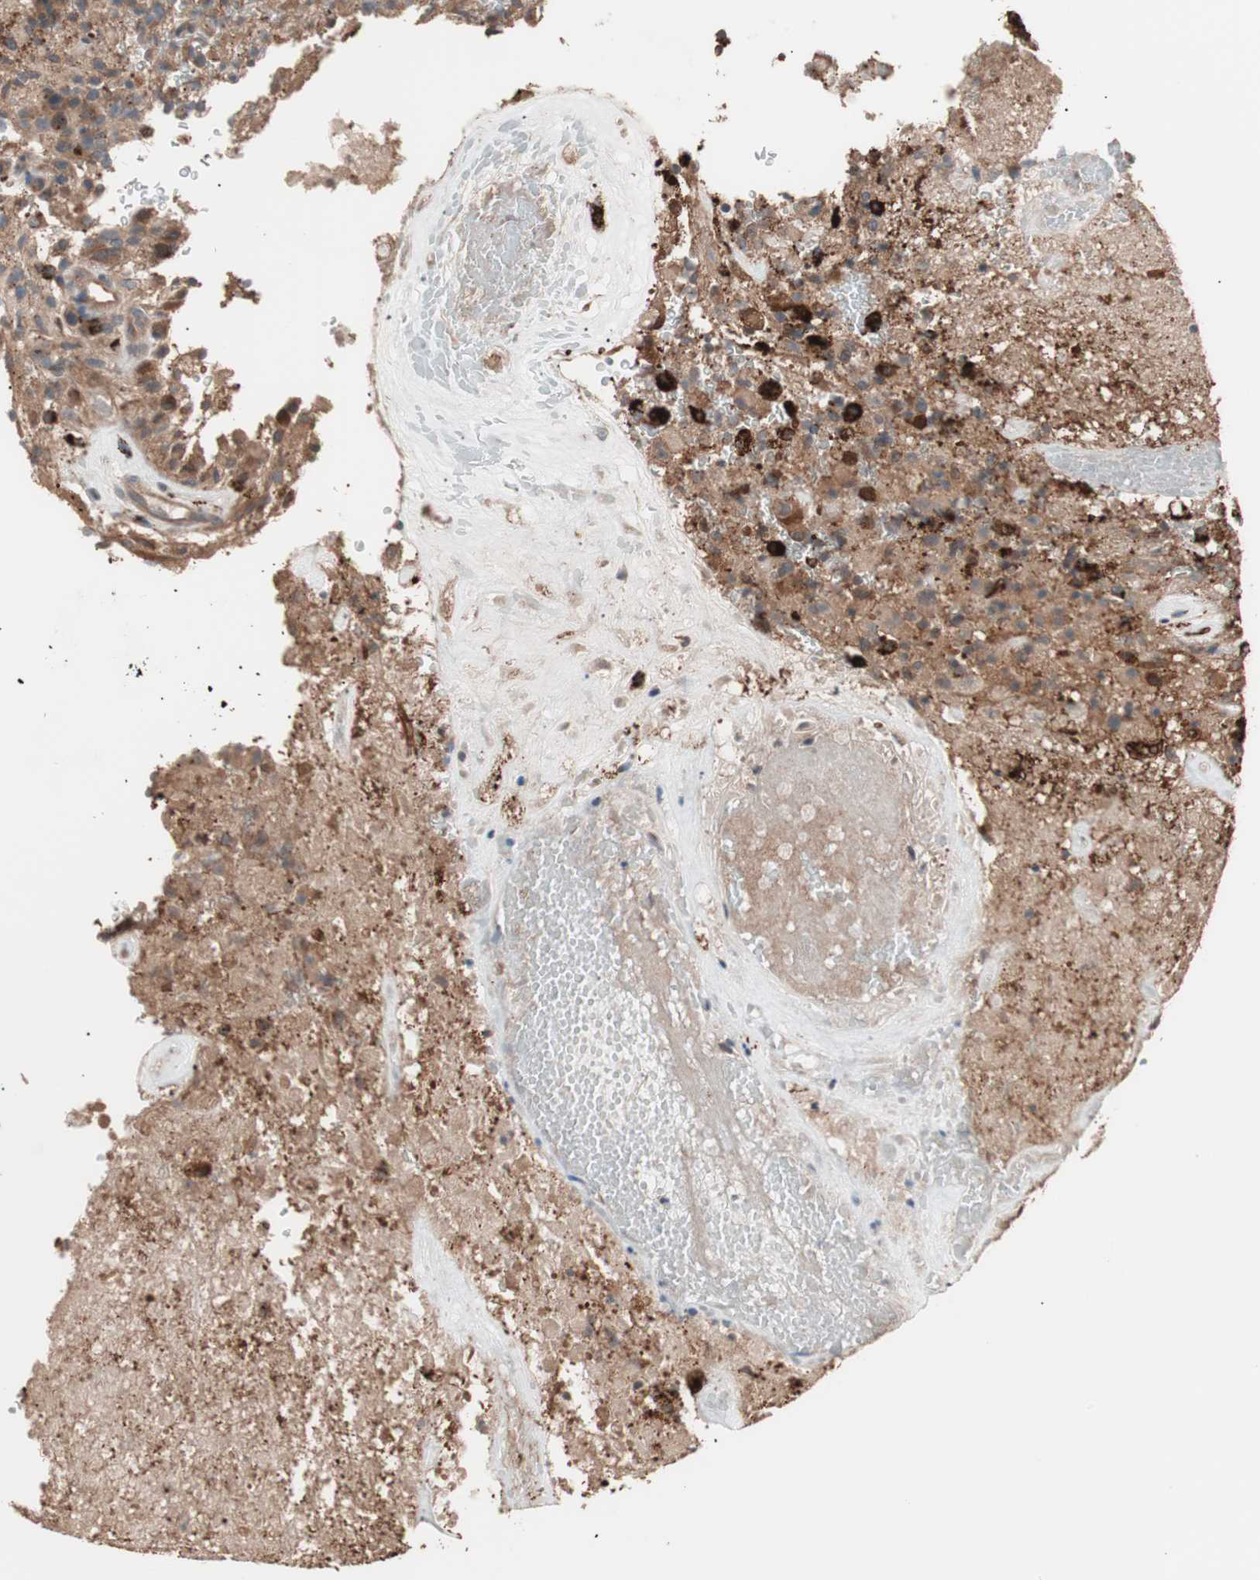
{"staining": {"intensity": "strong", "quantity": ">75%", "location": "cytoplasmic/membranous"}, "tissue": "glioma", "cell_type": "Tumor cells", "image_type": "cancer", "snomed": [{"axis": "morphology", "description": "Glioma, malignant, High grade"}, {"axis": "topography", "description": "Brain"}], "caption": "This is a histology image of immunohistochemistry (IHC) staining of high-grade glioma (malignant), which shows strong staining in the cytoplasmic/membranous of tumor cells.", "gene": "CCT3", "patient": {"sex": "male", "age": 71}}